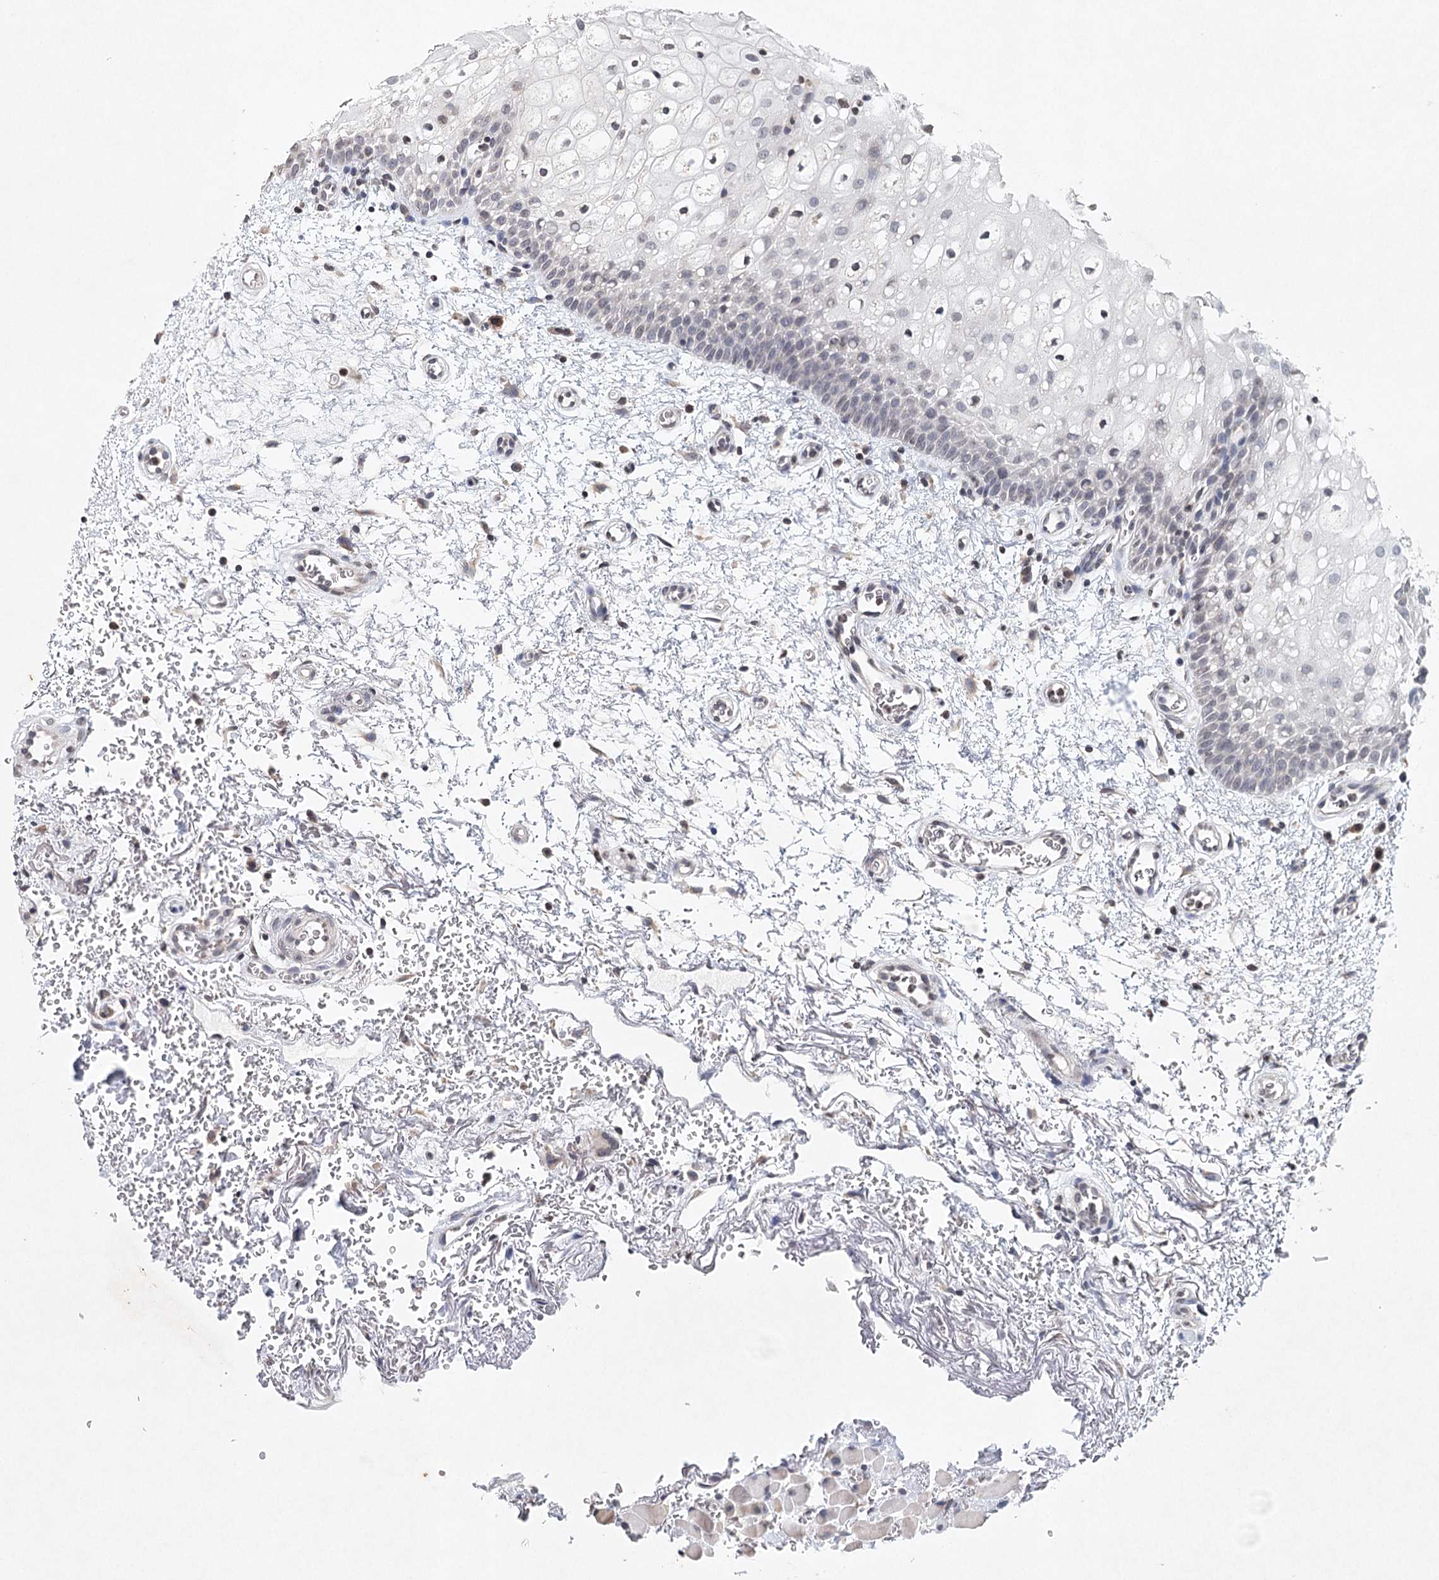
{"staining": {"intensity": "weak", "quantity": "<25%", "location": "cytoplasmic/membranous"}, "tissue": "oral mucosa", "cell_type": "Squamous epithelial cells", "image_type": "normal", "snomed": [{"axis": "morphology", "description": "Normal tissue, NOS"}, {"axis": "morphology", "description": "Squamous cell carcinoma, NOS"}, {"axis": "topography", "description": "Oral tissue"}, {"axis": "topography", "description": "Head-Neck"}], "caption": "This is an IHC histopathology image of benign human oral mucosa. There is no positivity in squamous epithelial cells.", "gene": "ICOS", "patient": {"sex": "male", "age": 68}}